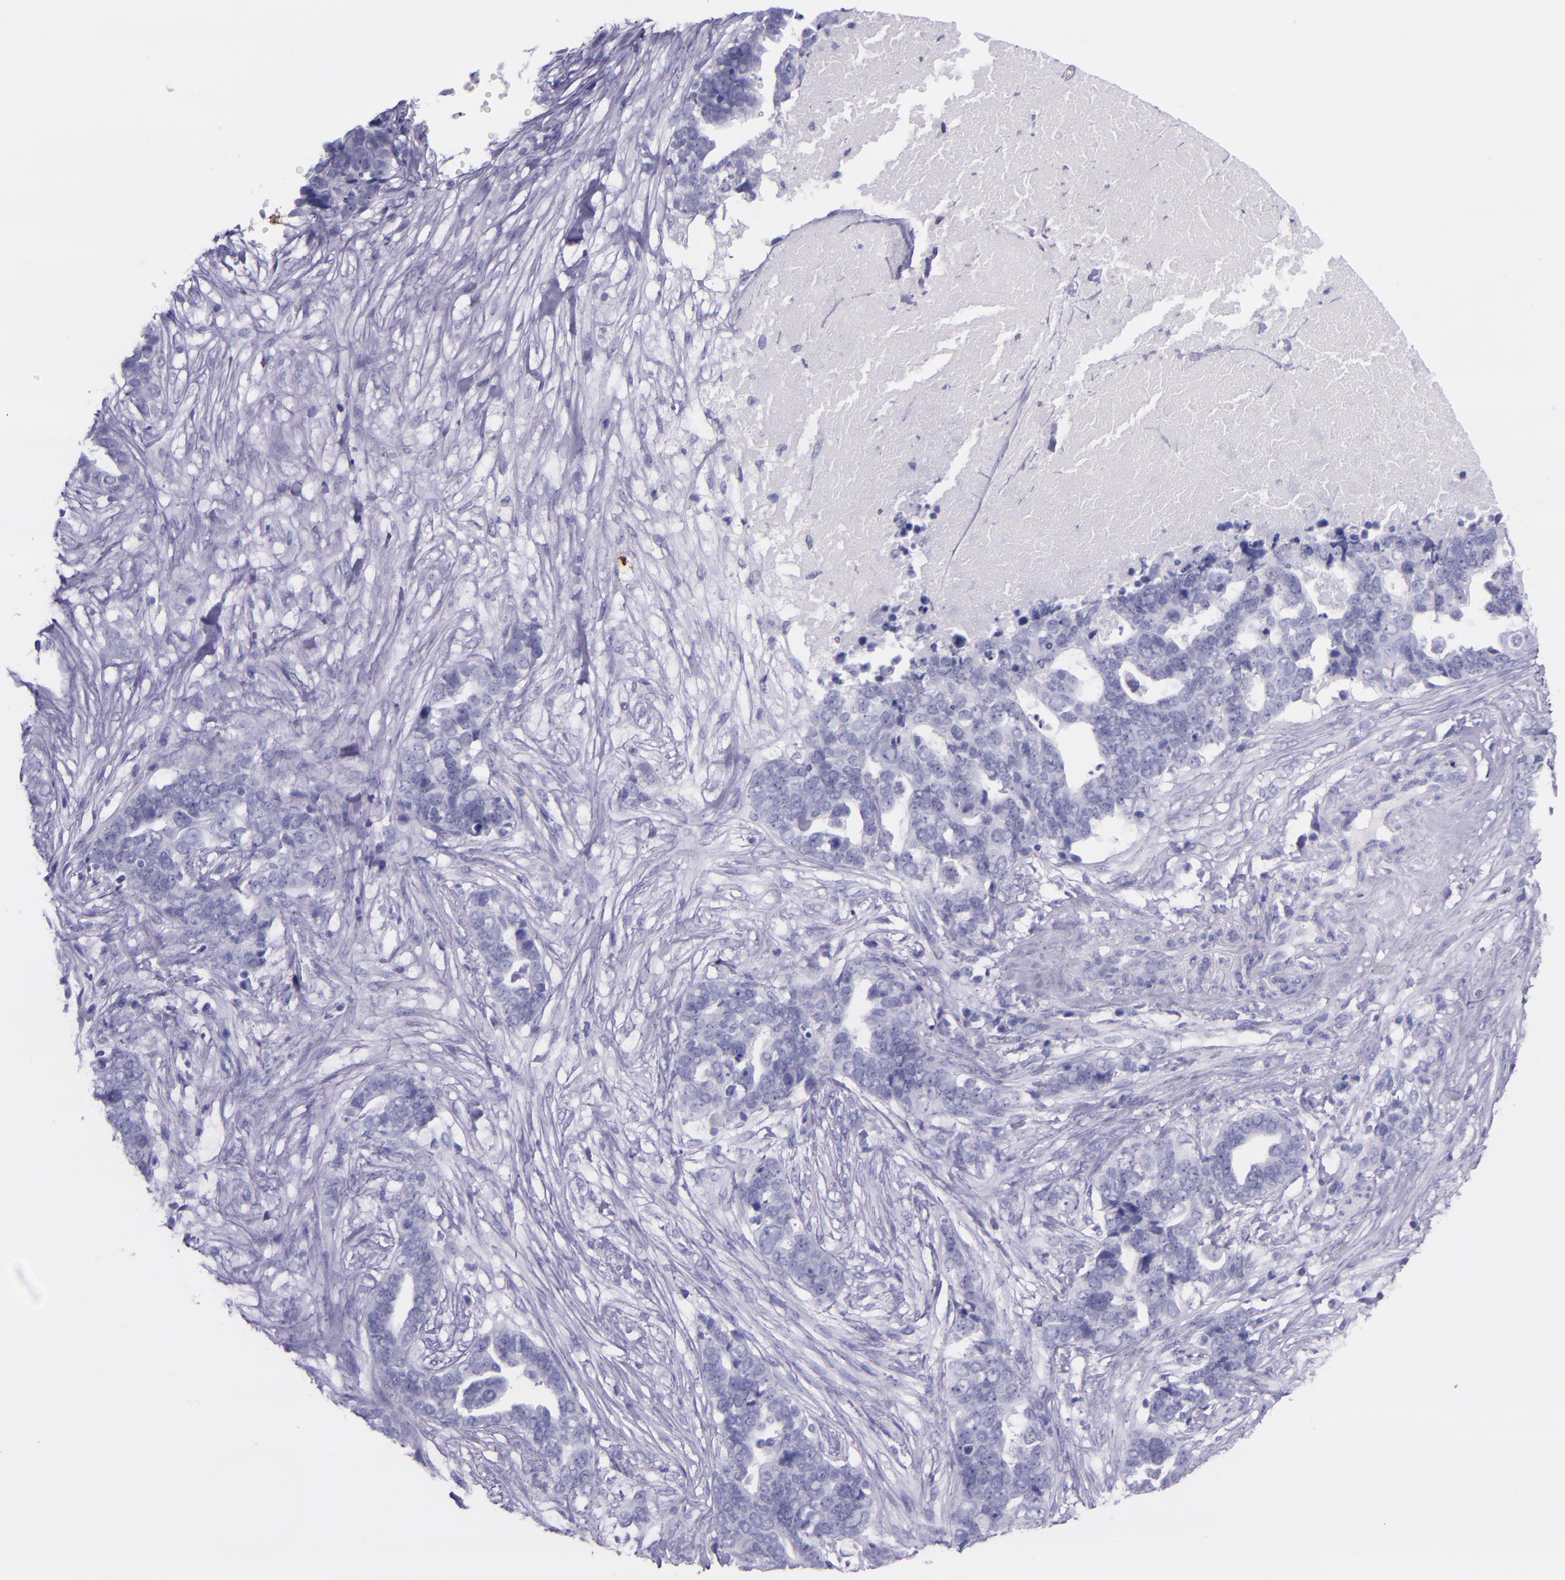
{"staining": {"intensity": "negative", "quantity": "none", "location": "none"}, "tissue": "ovarian cancer", "cell_type": "Tumor cells", "image_type": "cancer", "snomed": [{"axis": "morphology", "description": "Normal tissue, NOS"}, {"axis": "morphology", "description": "Cystadenocarcinoma, serous, NOS"}, {"axis": "topography", "description": "Fallopian tube"}, {"axis": "topography", "description": "Ovary"}], "caption": "Immunohistochemical staining of human serous cystadenocarcinoma (ovarian) displays no significant positivity in tumor cells.", "gene": "SELE", "patient": {"sex": "female", "age": 56}}